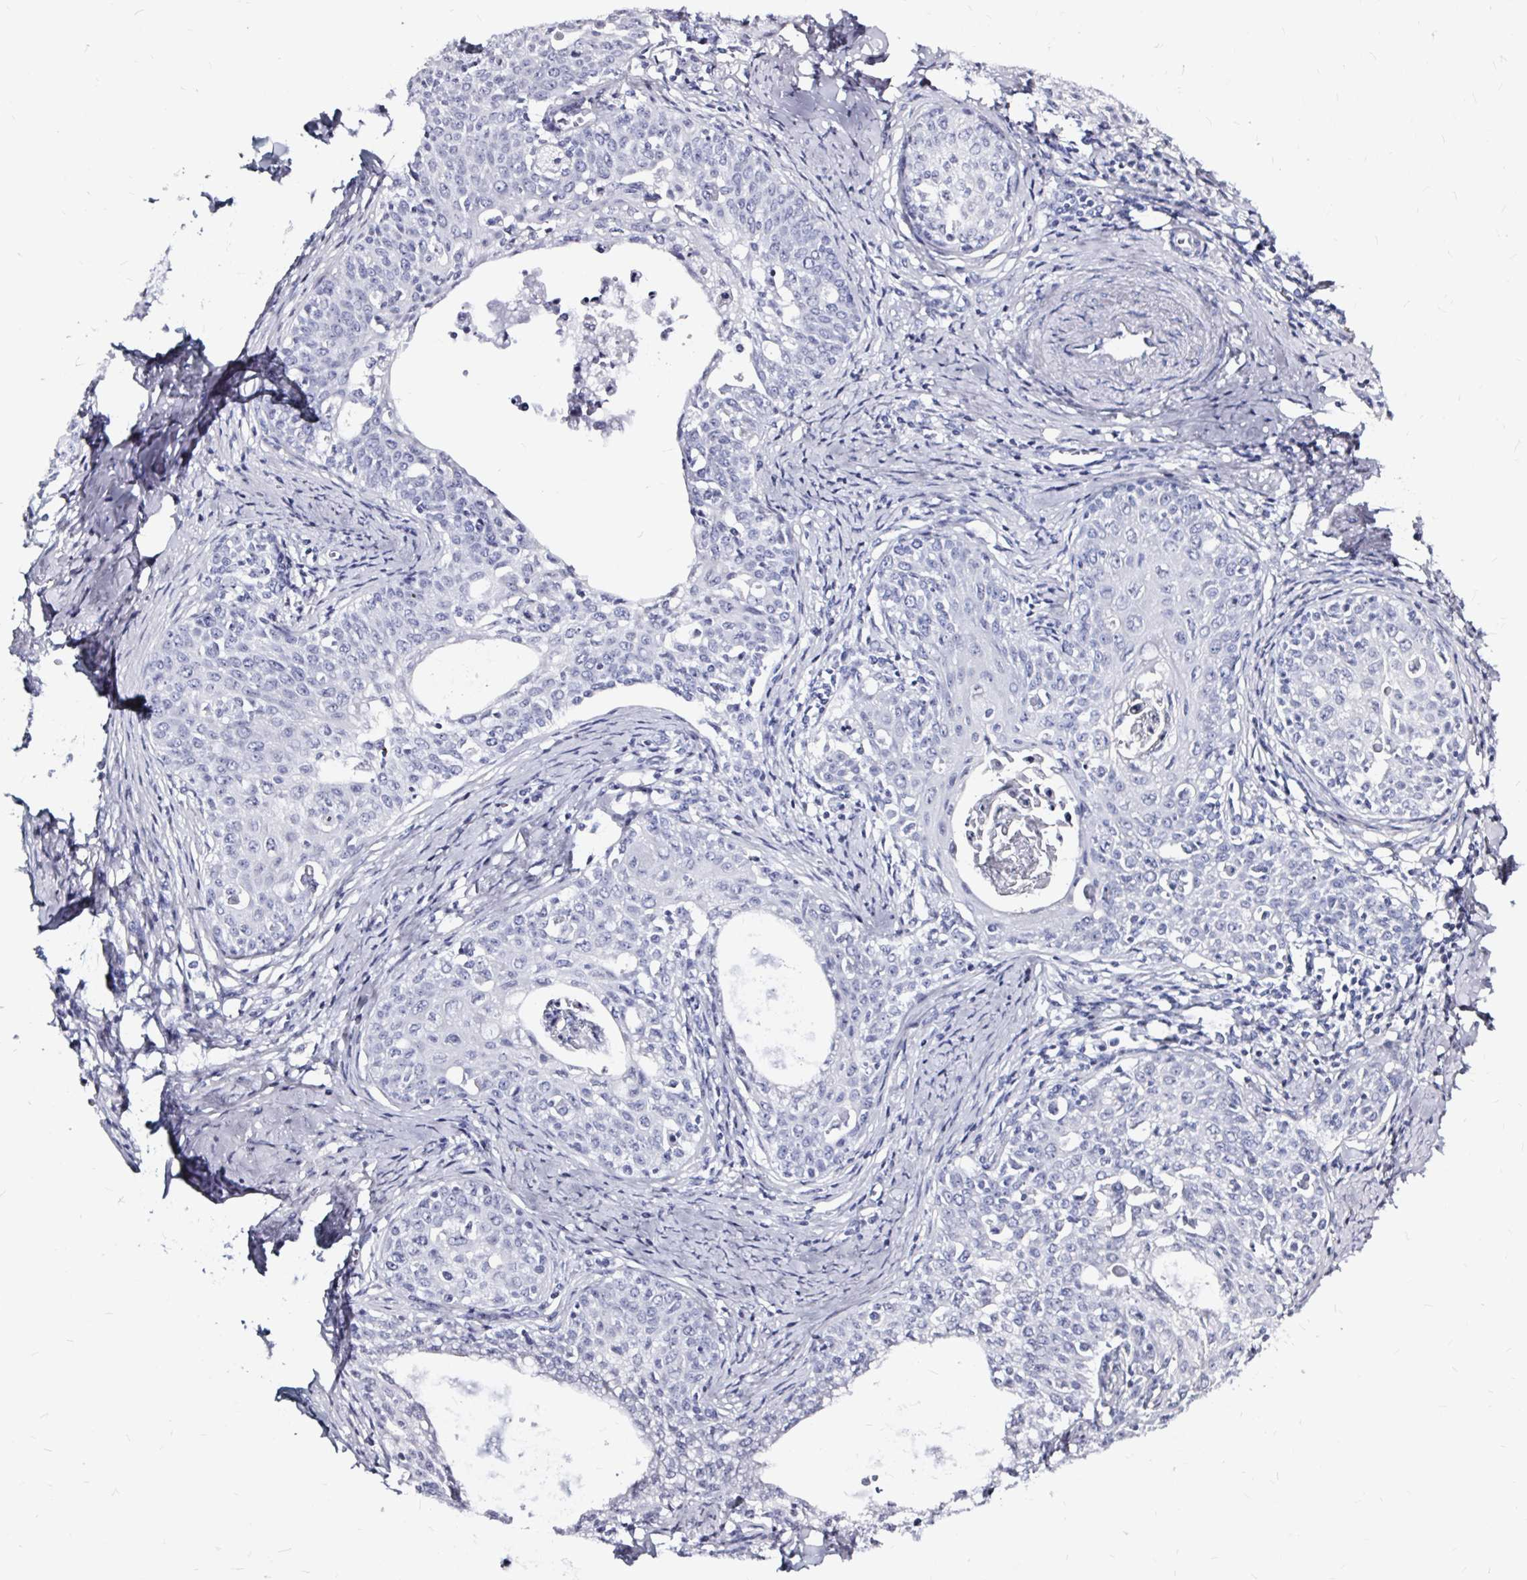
{"staining": {"intensity": "negative", "quantity": "none", "location": "none"}, "tissue": "cervical cancer", "cell_type": "Tumor cells", "image_type": "cancer", "snomed": [{"axis": "morphology", "description": "Squamous cell carcinoma, NOS"}, {"axis": "morphology", "description": "Adenocarcinoma, NOS"}, {"axis": "topography", "description": "Cervix"}], "caption": "IHC image of neoplastic tissue: human cervical adenocarcinoma stained with DAB shows no significant protein positivity in tumor cells.", "gene": "LUZP4", "patient": {"sex": "female", "age": 52}}